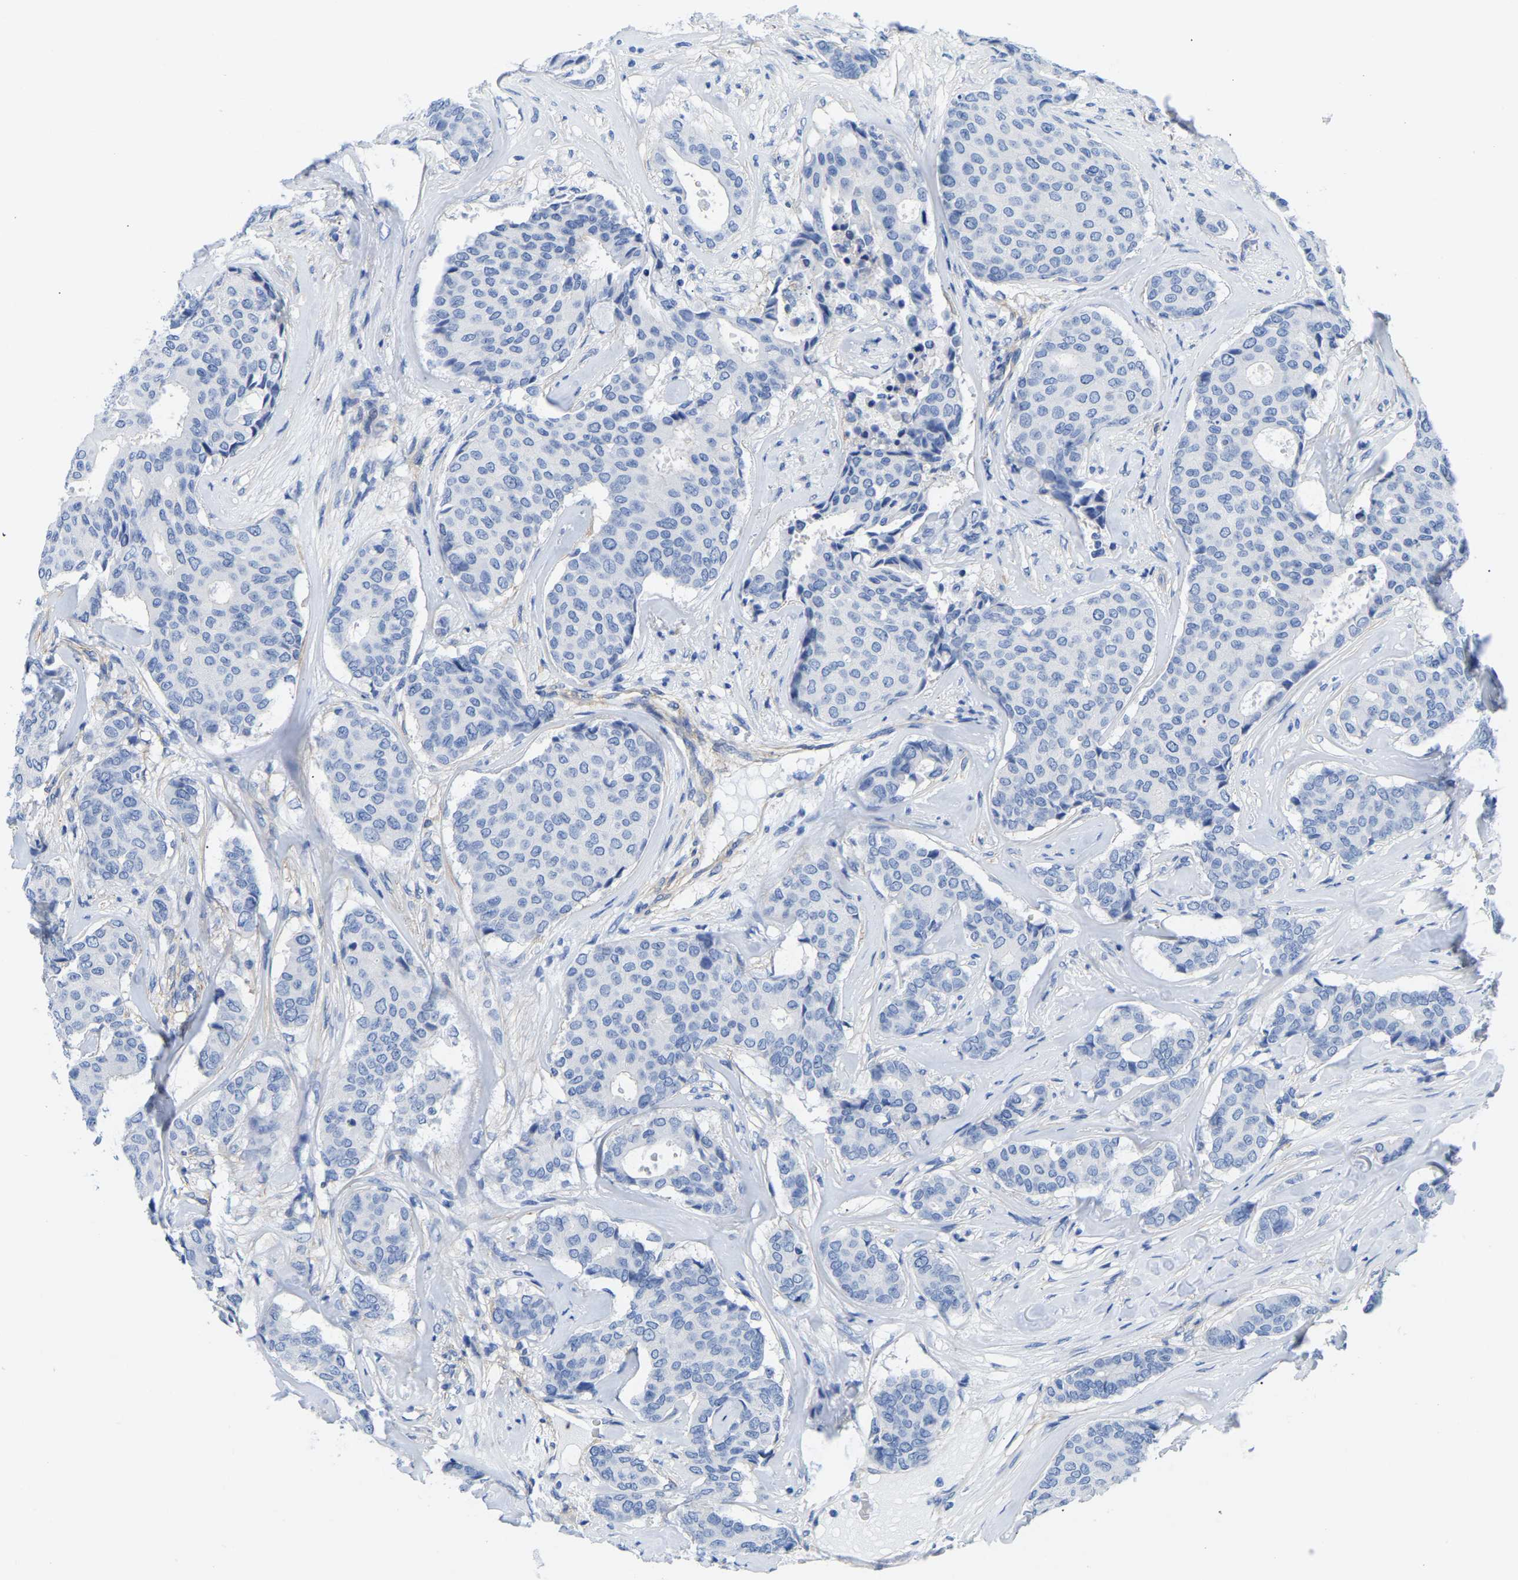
{"staining": {"intensity": "negative", "quantity": "none", "location": "none"}, "tissue": "breast cancer", "cell_type": "Tumor cells", "image_type": "cancer", "snomed": [{"axis": "morphology", "description": "Duct carcinoma"}, {"axis": "topography", "description": "Breast"}], "caption": "This micrograph is of breast cancer (intraductal carcinoma) stained with IHC to label a protein in brown with the nuclei are counter-stained blue. There is no staining in tumor cells.", "gene": "UPK3A", "patient": {"sex": "female", "age": 75}}